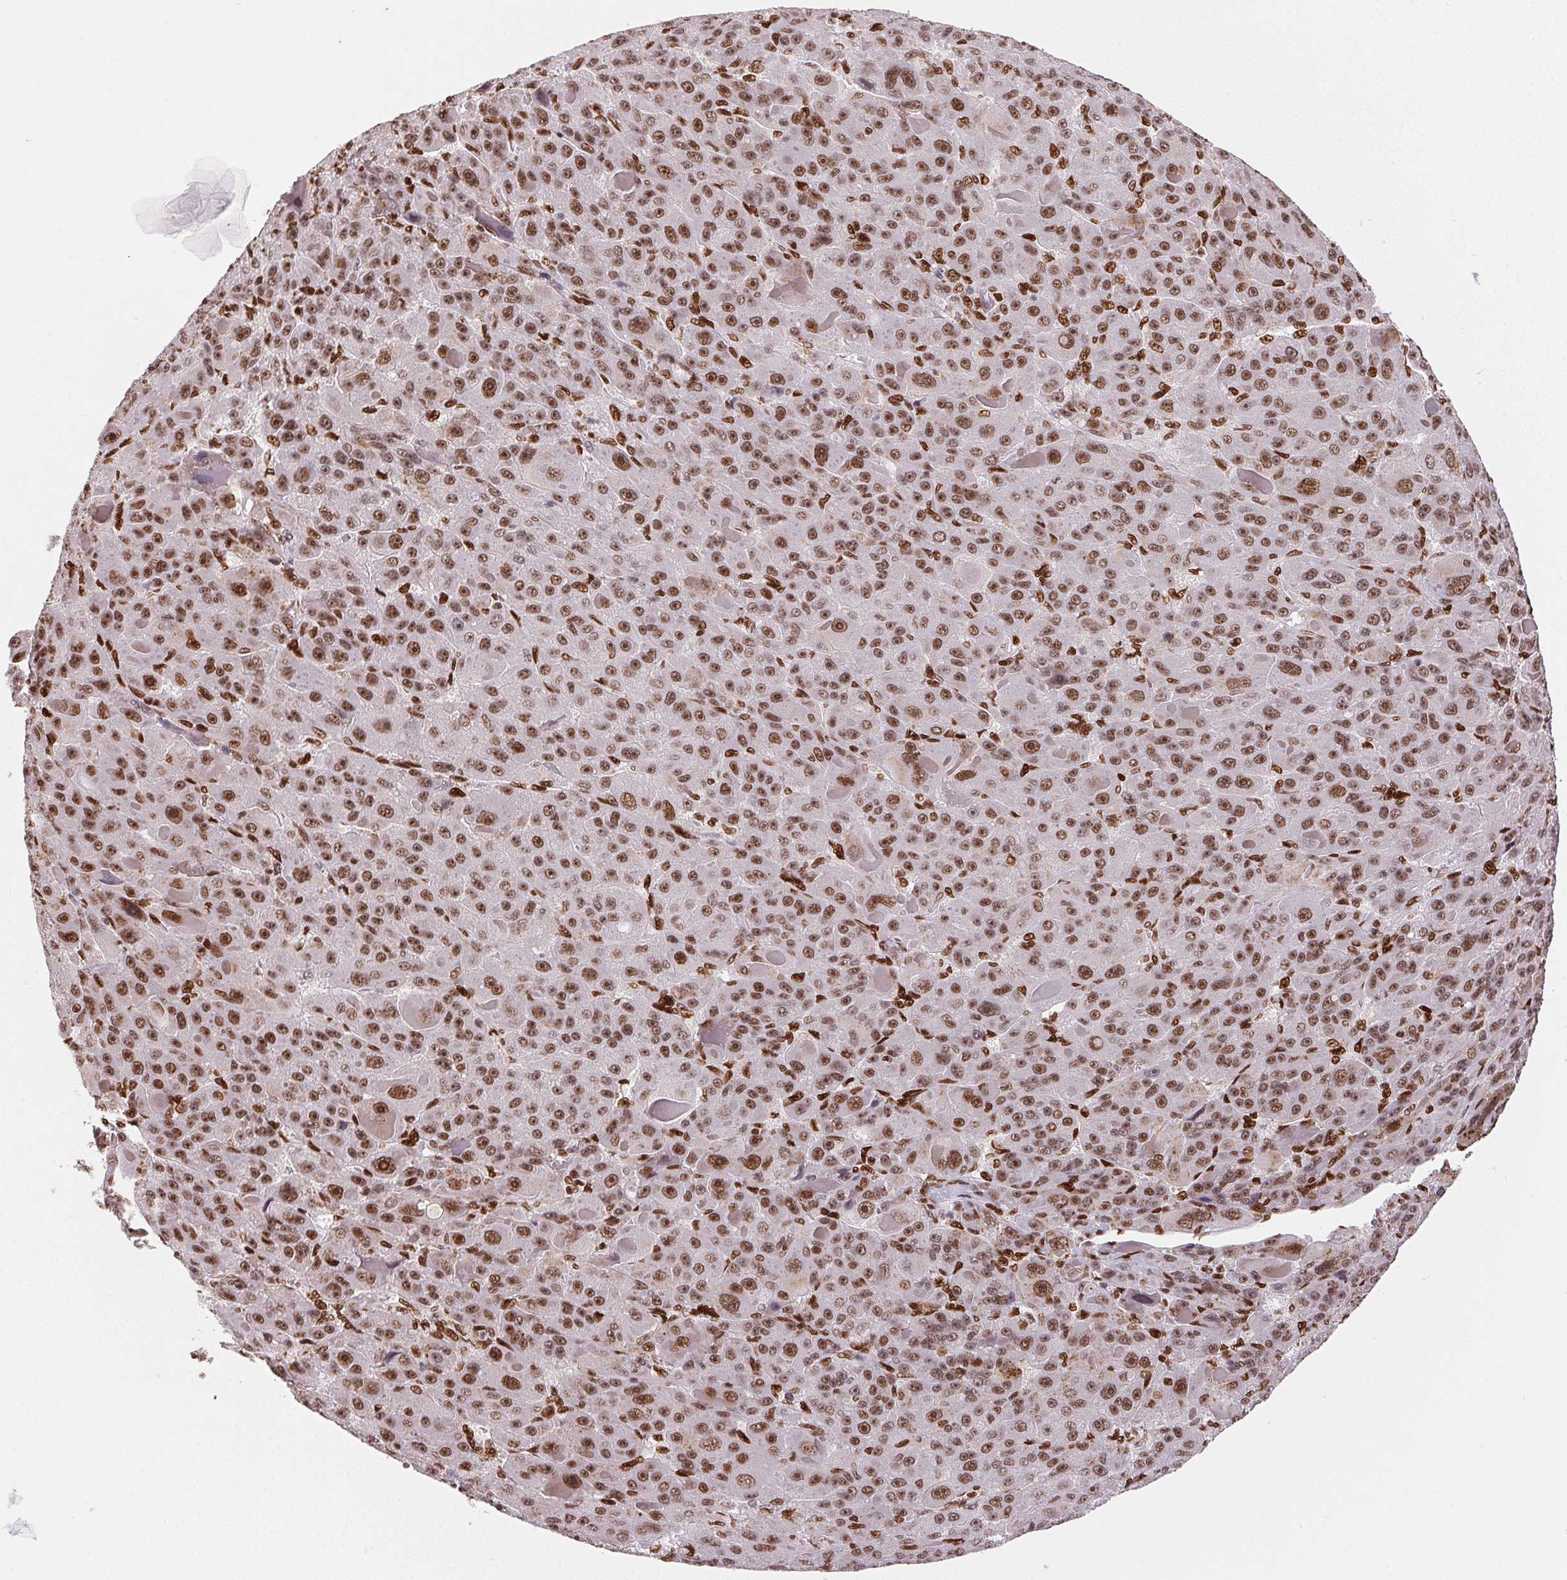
{"staining": {"intensity": "moderate", "quantity": ">75%", "location": "nuclear"}, "tissue": "liver cancer", "cell_type": "Tumor cells", "image_type": "cancer", "snomed": [{"axis": "morphology", "description": "Carcinoma, Hepatocellular, NOS"}, {"axis": "topography", "description": "Liver"}], "caption": "Immunohistochemical staining of human hepatocellular carcinoma (liver) reveals moderate nuclear protein staining in approximately >75% of tumor cells.", "gene": "ZNF80", "patient": {"sex": "male", "age": 76}}